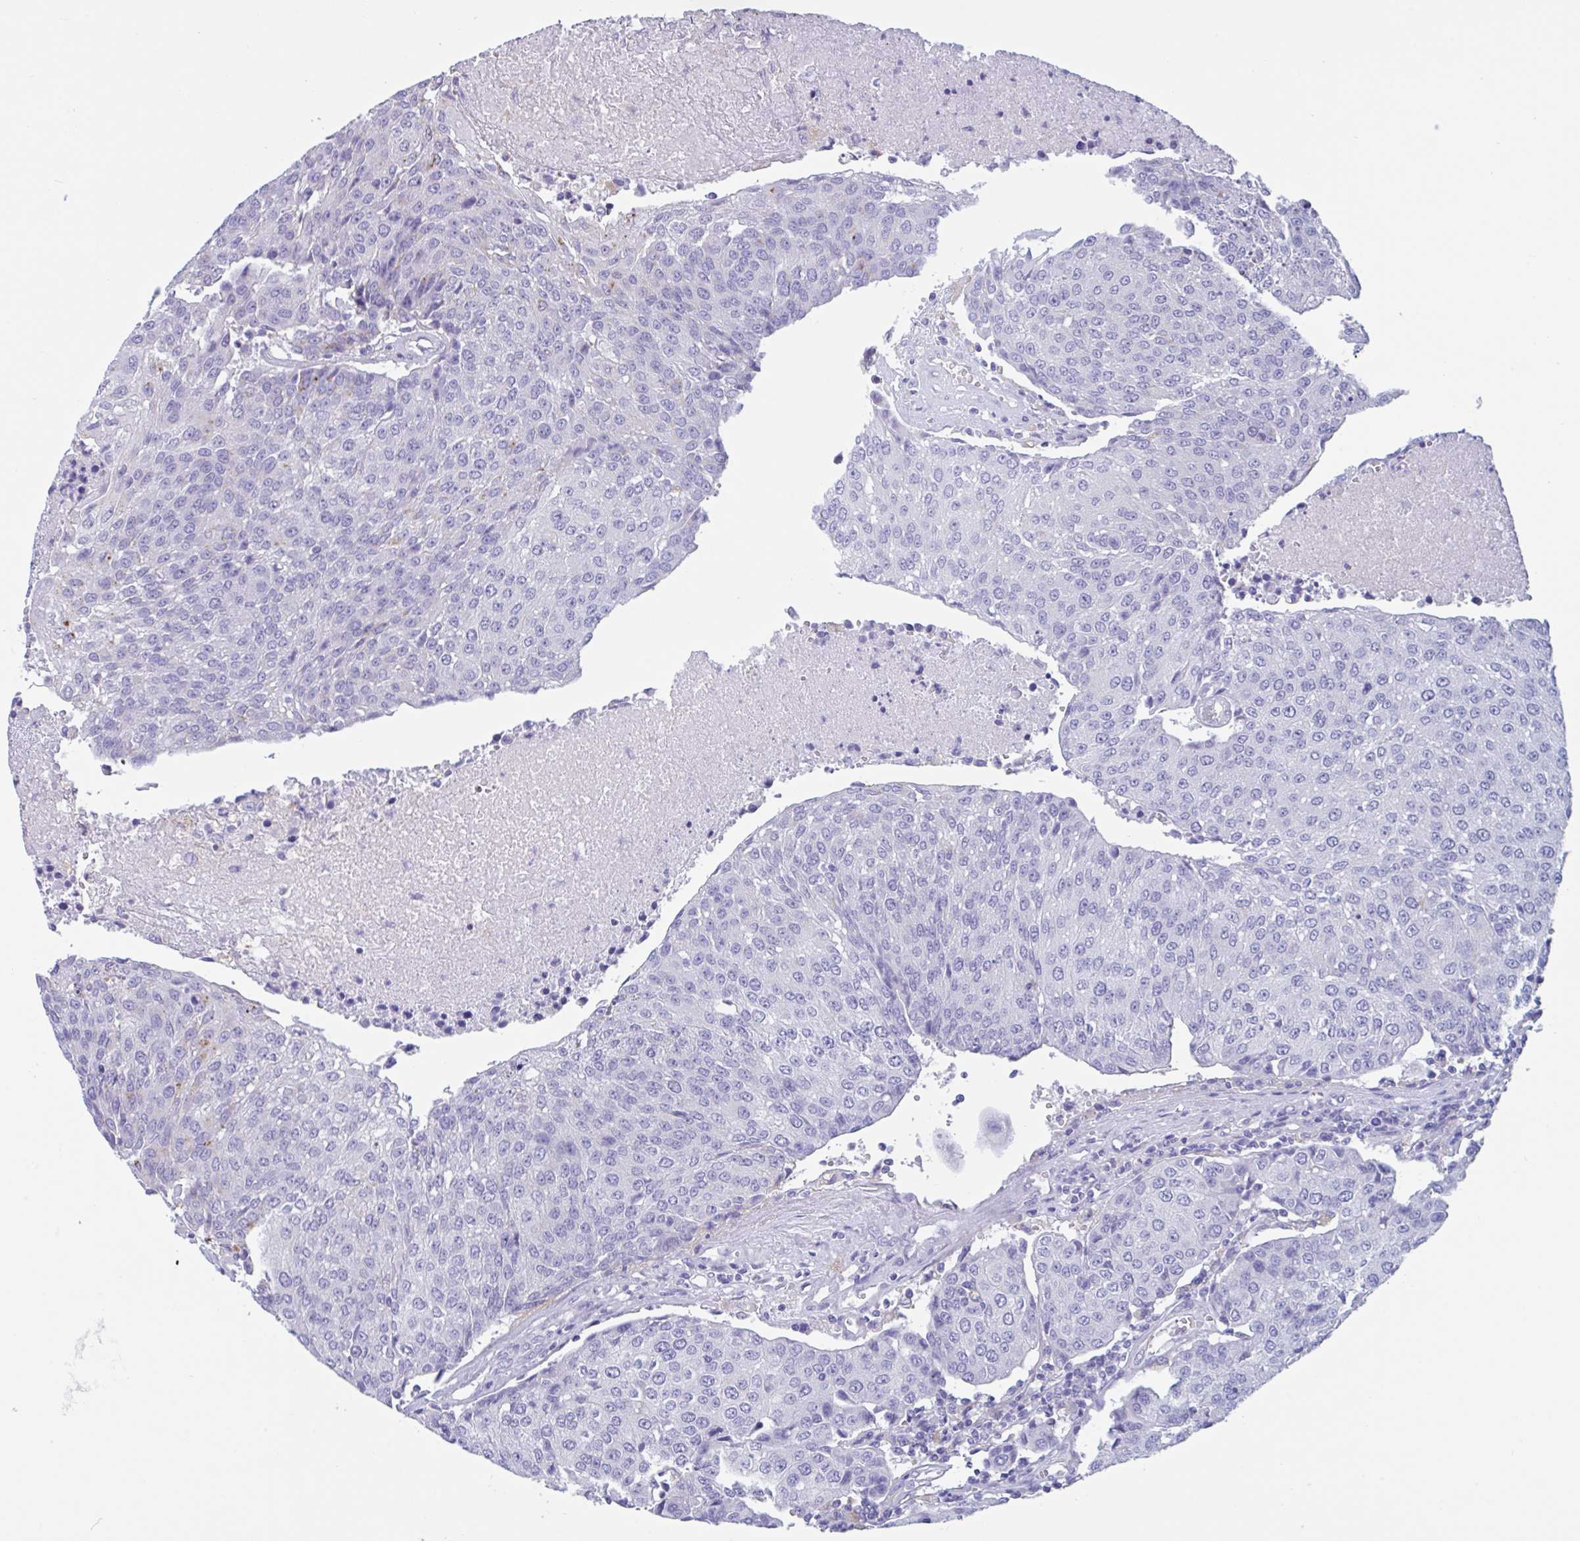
{"staining": {"intensity": "negative", "quantity": "none", "location": "none"}, "tissue": "urothelial cancer", "cell_type": "Tumor cells", "image_type": "cancer", "snomed": [{"axis": "morphology", "description": "Urothelial carcinoma, High grade"}, {"axis": "topography", "description": "Urinary bladder"}], "caption": "Immunohistochemistry histopathology image of urothelial cancer stained for a protein (brown), which demonstrates no positivity in tumor cells. Brightfield microscopy of immunohistochemistry stained with DAB (brown) and hematoxylin (blue), captured at high magnification.", "gene": "RPL22L1", "patient": {"sex": "female", "age": 85}}